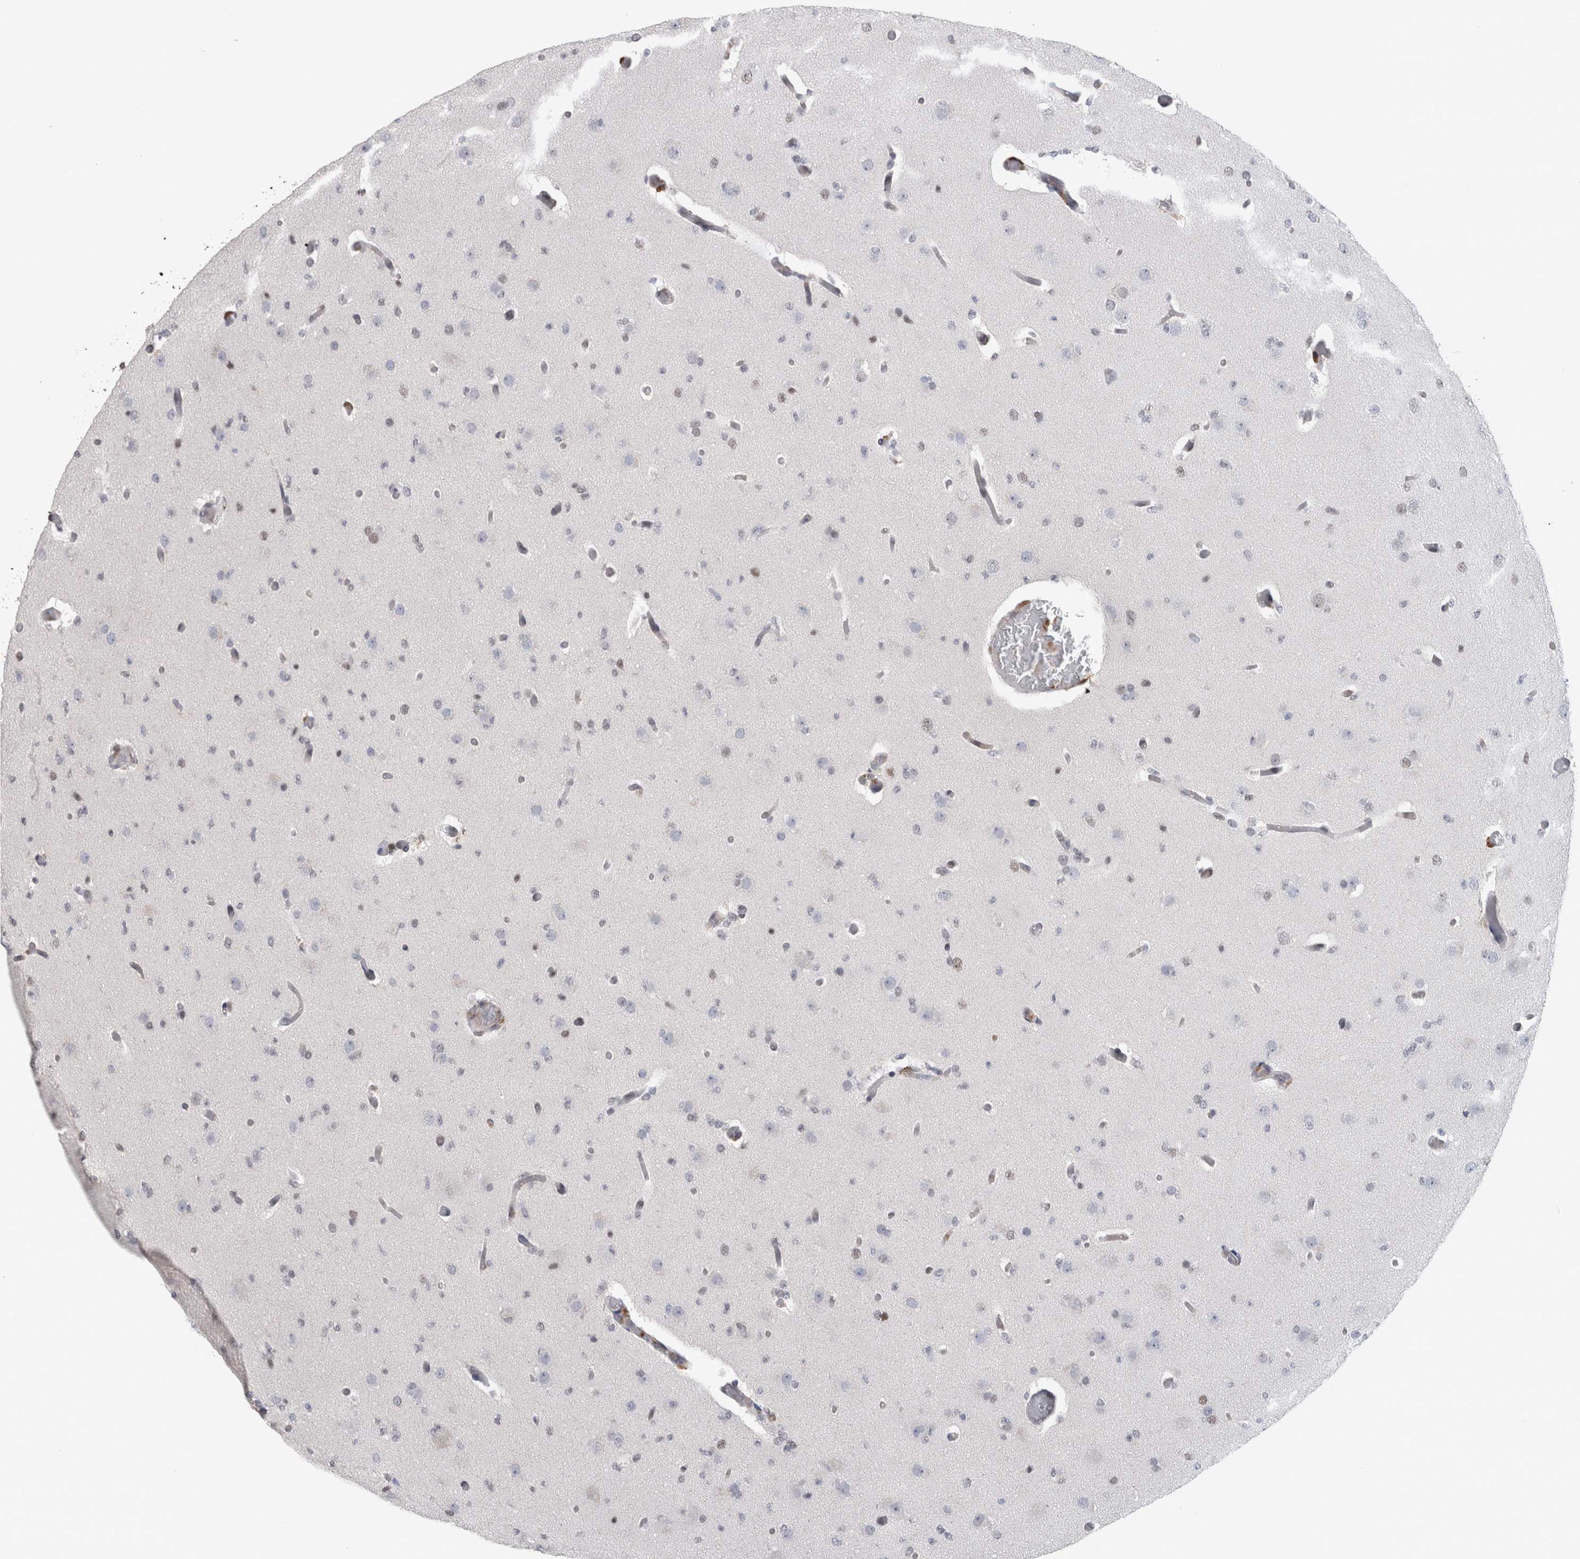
{"staining": {"intensity": "negative", "quantity": "none", "location": "none"}, "tissue": "glioma", "cell_type": "Tumor cells", "image_type": "cancer", "snomed": [{"axis": "morphology", "description": "Glioma, malignant, Low grade"}, {"axis": "topography", "description": "Brain"}], "caption": "High power microscopy image of an IHC micrograph of malignant low-grade glioma, revealing no significant positivity in tumor cells. Brightfield microscopy of IHC stained with DAB (3,3'-diaminobenzidine) (brown) and hematoxylin (blue), captured at high magnification.", "gene": "POLD2", "patient": {"sex": "female", "age": 22}}